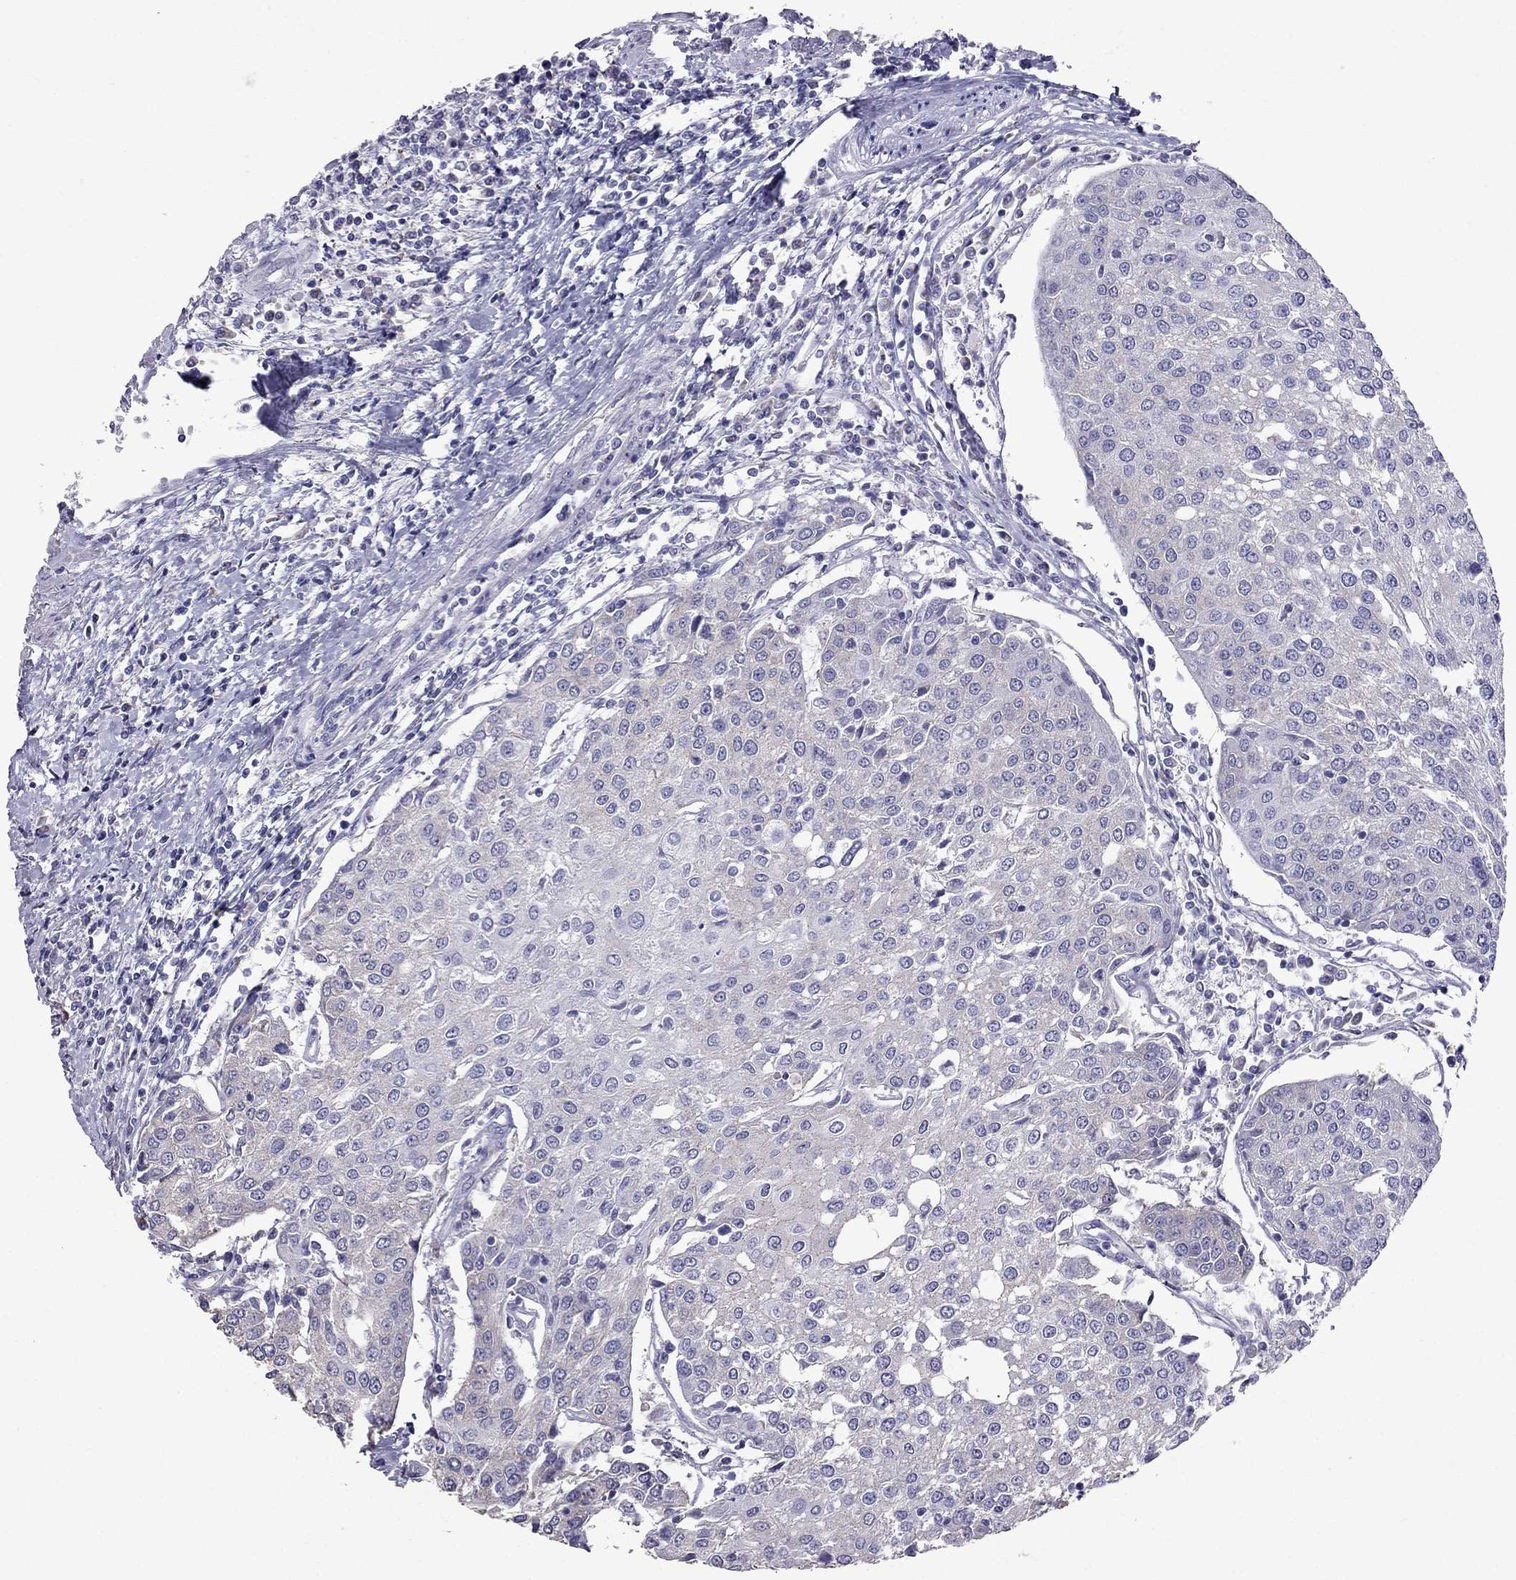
{"staining": {"intensity": "negative", "quantity": "none", "location": "none"}, "tissue": "urothelial cancer", "cell_type": "Tumor cells", "image_type": "cancer", "snomed": [{"axis": "morphology", "description": "Urothelial carcinoma, High grade"}, {"axis": "topography", "description": "Urinary bladder"}], "caption": "There is no significant expression in tumor cells of high-grade urothelial carcinoma.", "gene": "AK5", "patient": {"sex": "female", "age": 85}}